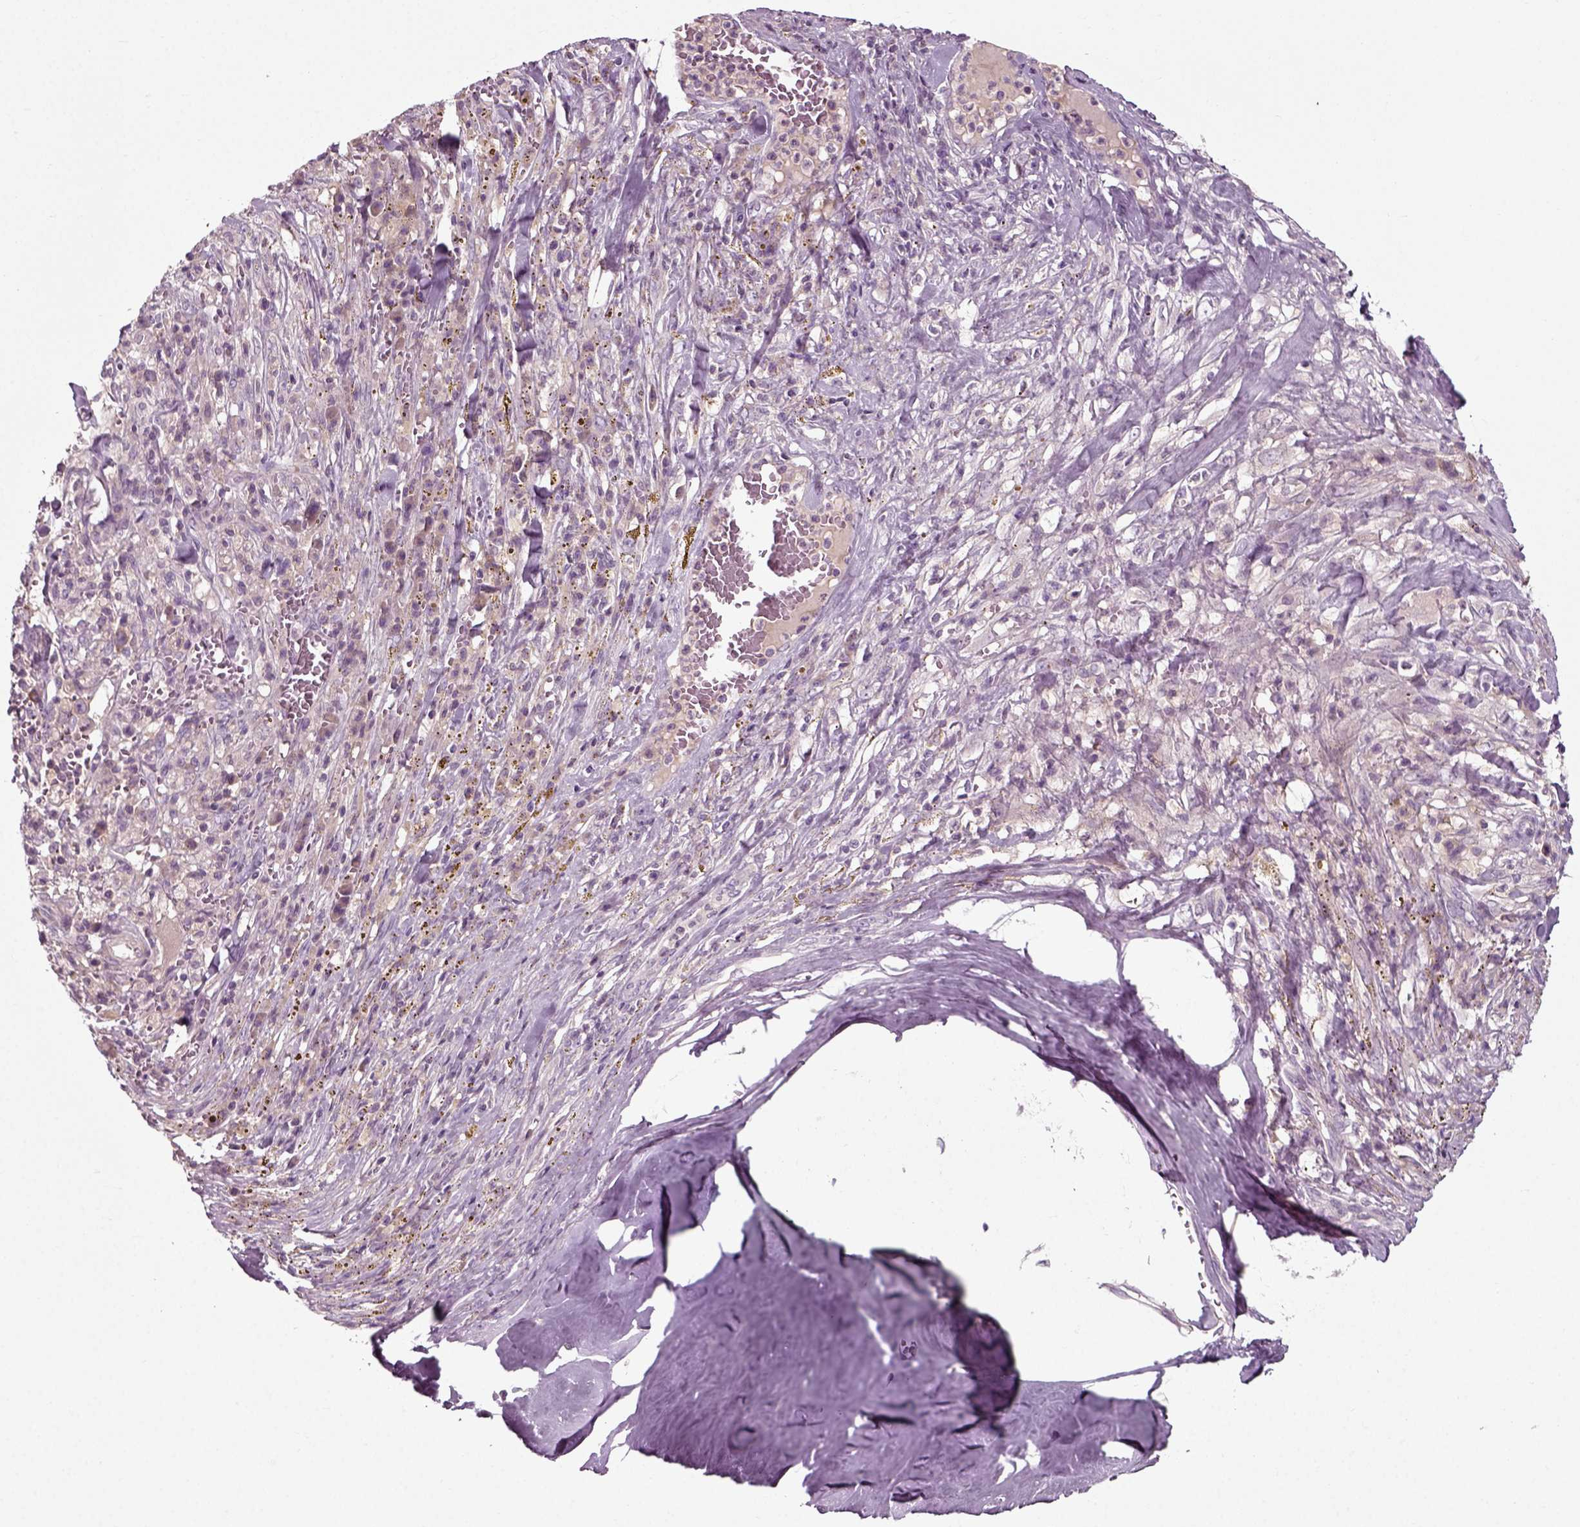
{"staining": {"intensity": "weak", "quantity": "<25%", "location": "cytoplasmic/membranous"}, "tissue": "melanoma", "cell_type": "Tumor cells", "image_type": "cancer", "snomed": [{"axis": "morphology", "description": "Malignant melanoma, NOS"}, {"axis": "topography", "description": "Skin"}], "caption": "There is no significant positivity in tumor cells of malignant melanoma.", "gene": "RND2", "patient": {"sex": "female", "age": 91}}